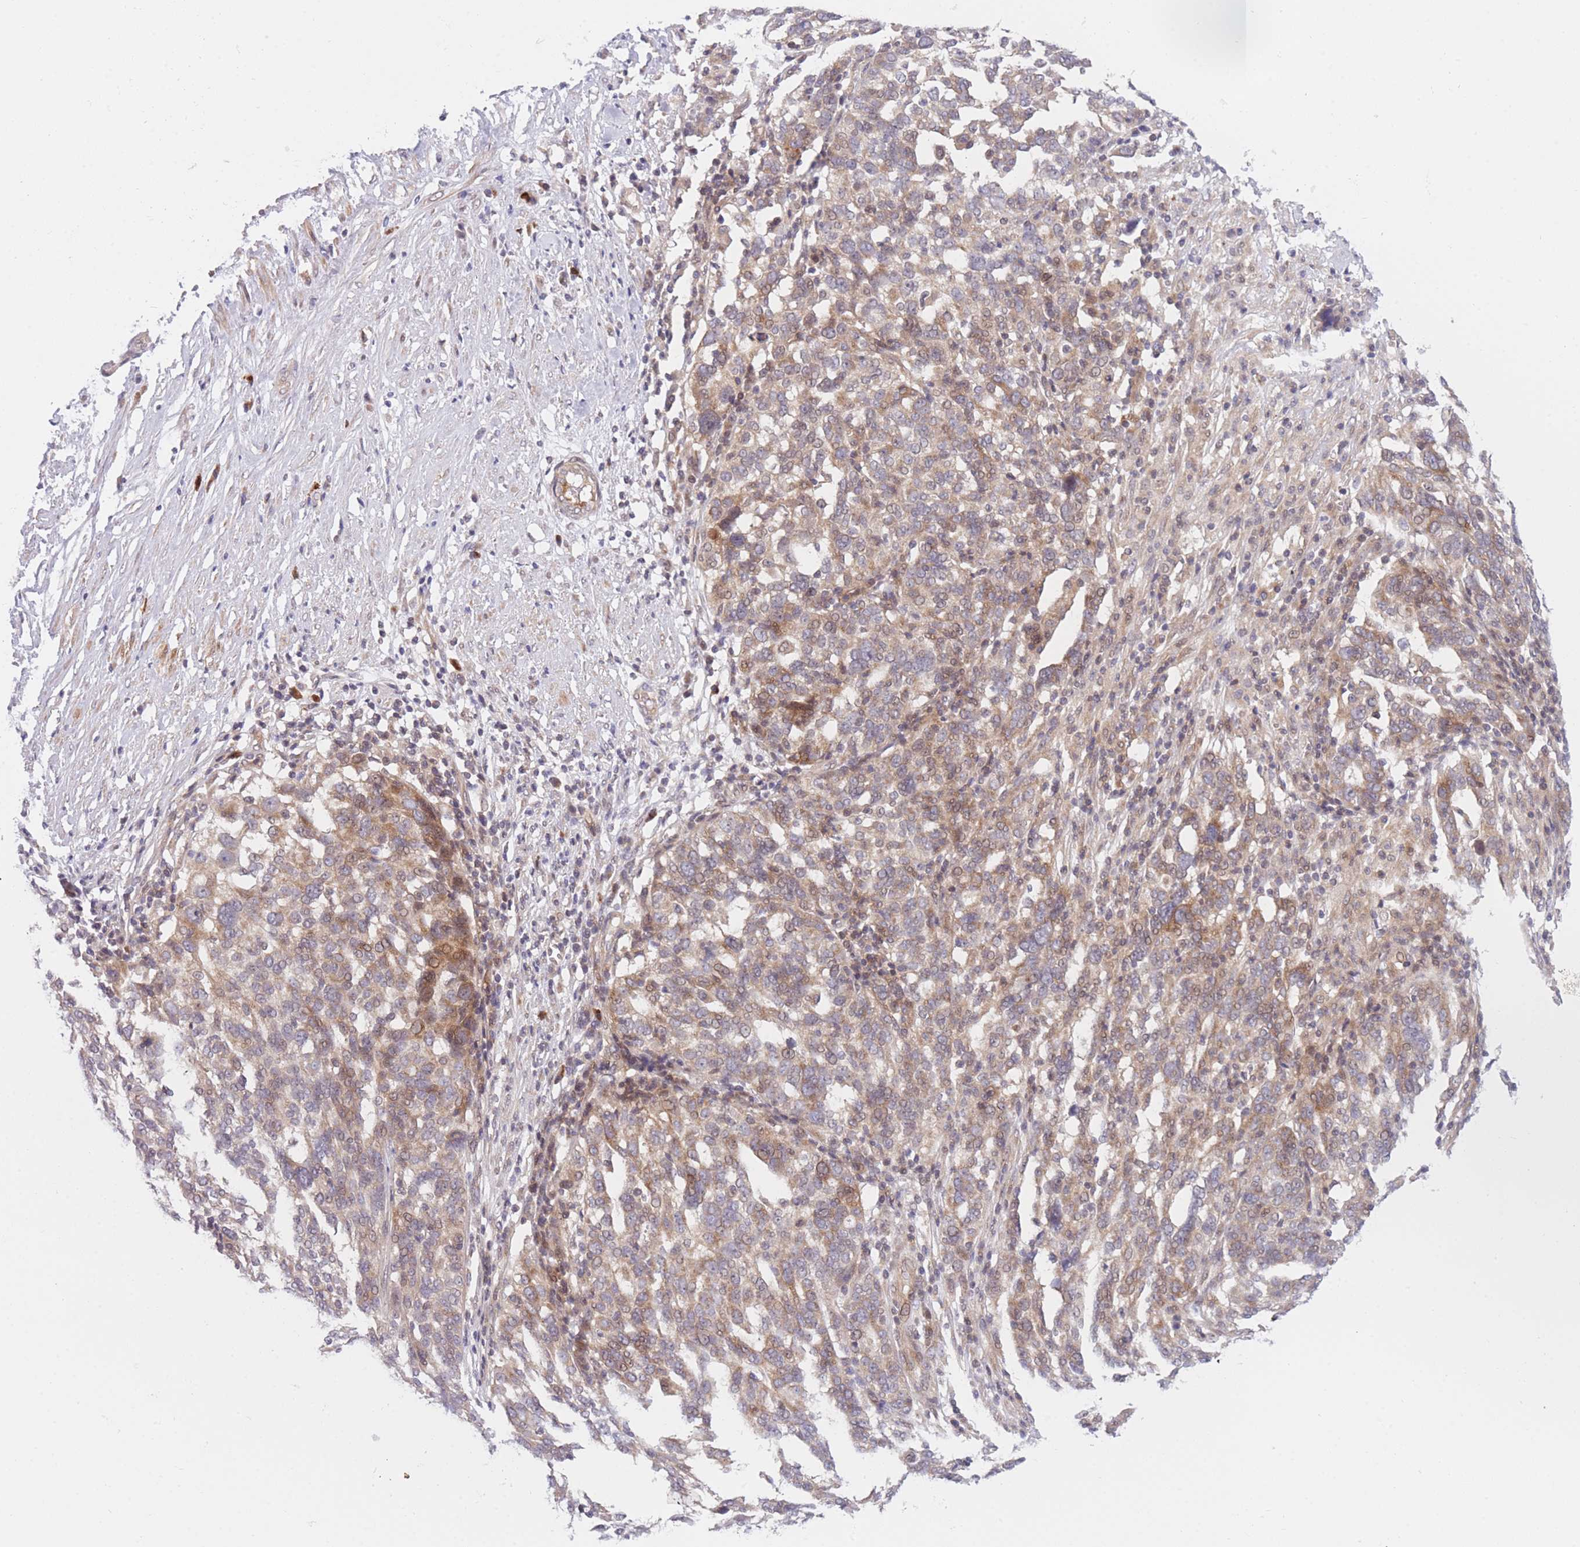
{"staining": {"intensity": "moderate", "quantity": ">75%", "location": "cytoplasmic/membranous,nuclear"}, "tissue": "ovarian cancer", "cell_type": "Tumor cells", "image_type": "cancer", "snomed": [{"axis": "morphology", "description": "Cystadenocarcinoma, serous, NOS"}, {"axis": "topography", "description": "Ovary"}], "caption": "Immunohistochemistry (IHC) (DAB (3,3'-diaminobenzidine)) staining of human ovarian serous cystadenocarcinoma demonstrates moderate cytoplasmic/membranous and nuclear protein staining in about >75% of tumor cells.", "gene": "CDC25B", "patient": {"sex": "female", "age": 59}}